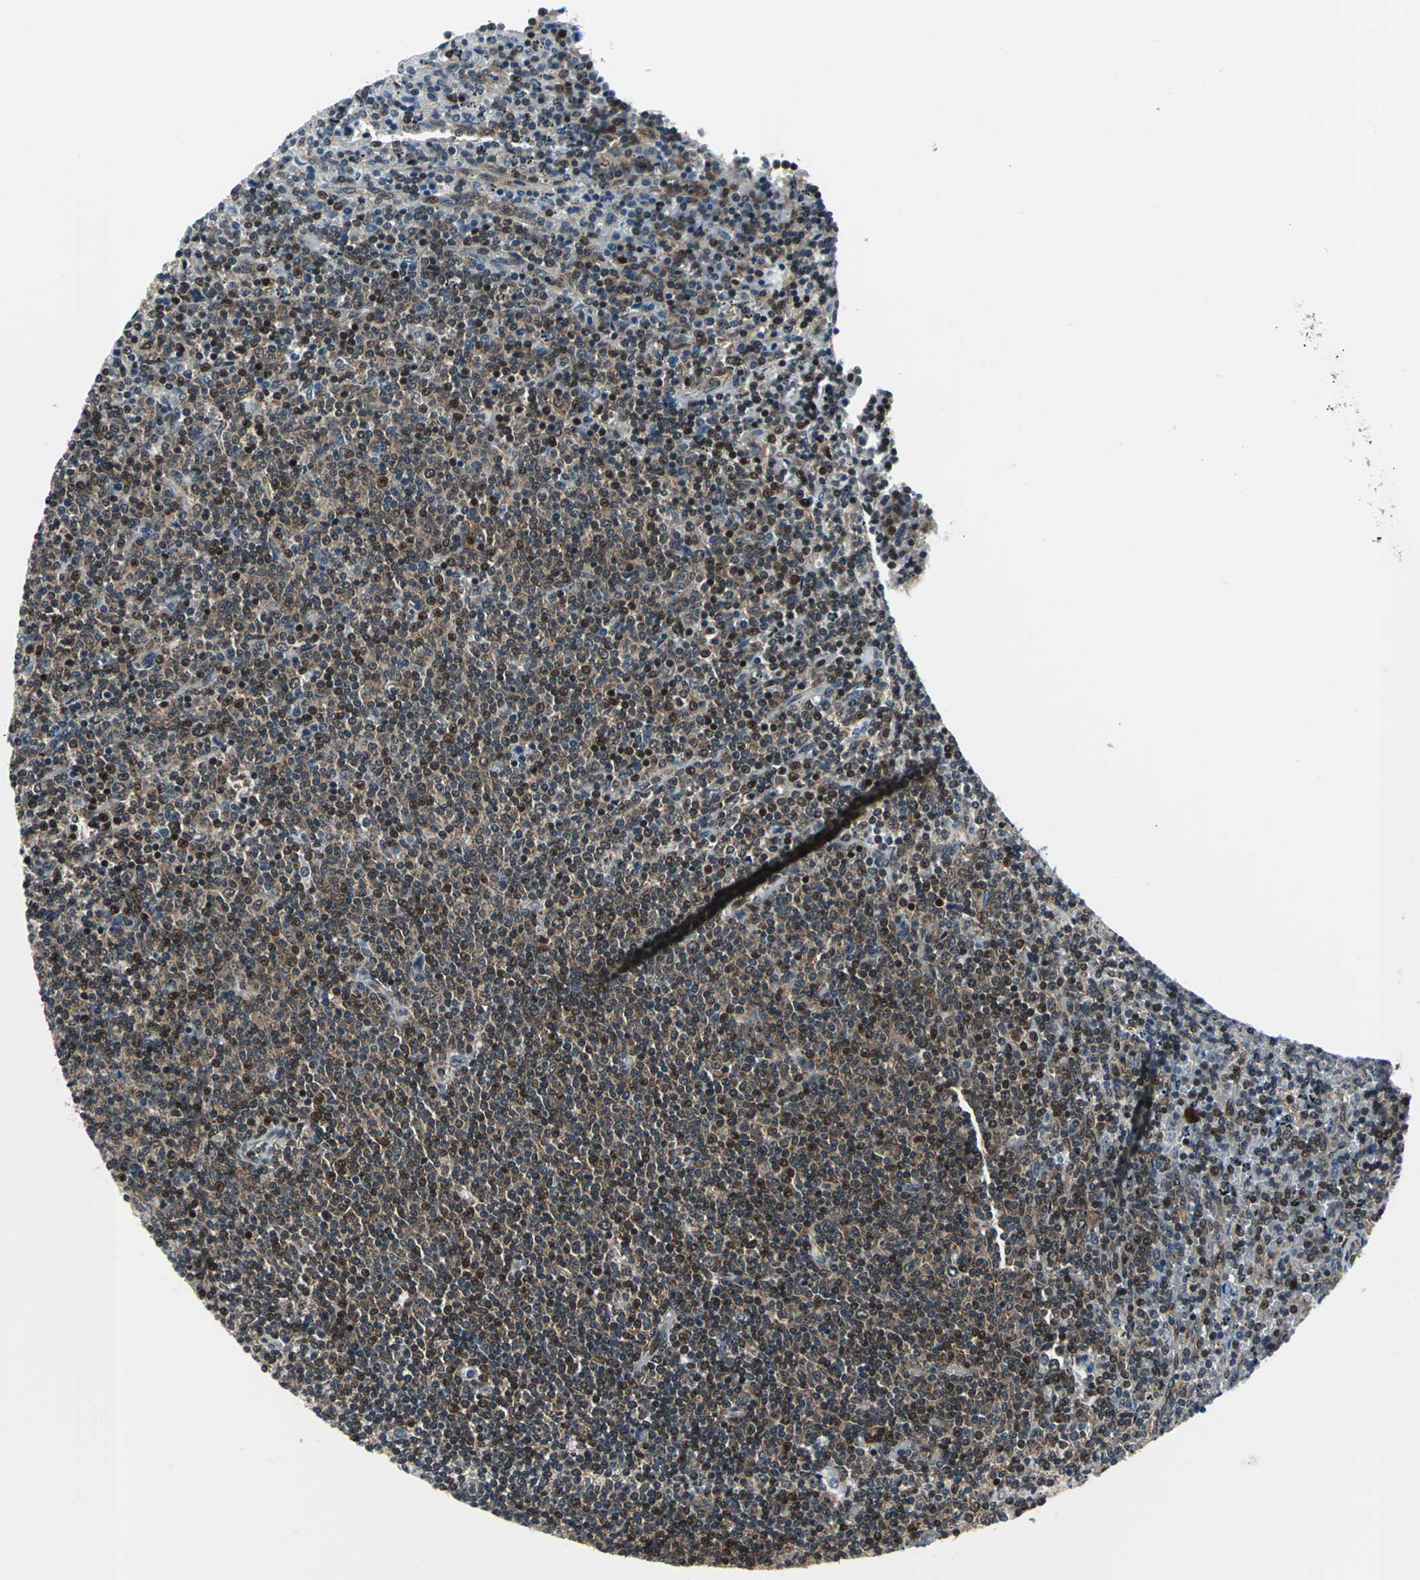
{"staining": {"intensity": "moderate", "quantity": ">75%", "location": "cytoplasmic/membranous,nuclear"}, "tissue": "lymphoma", "cell_type": "Tumor cells", "image_type": "cancer", "snomed": [{"axis": "morphology", "description": "Malignant lymphoma, non-Hodgkin's type, Low grade"}, {"axis": "topography", "description": "Spleen"}], "caption": "A brown stain labels moderate cytoplasmic/membranous and nuclear expression of a protein in low-grade malignant lymphoma, non-Hodgkin's type tumor cells.", "gene": "POLR3K", "patient": {"sex": "female", "age": 50}}